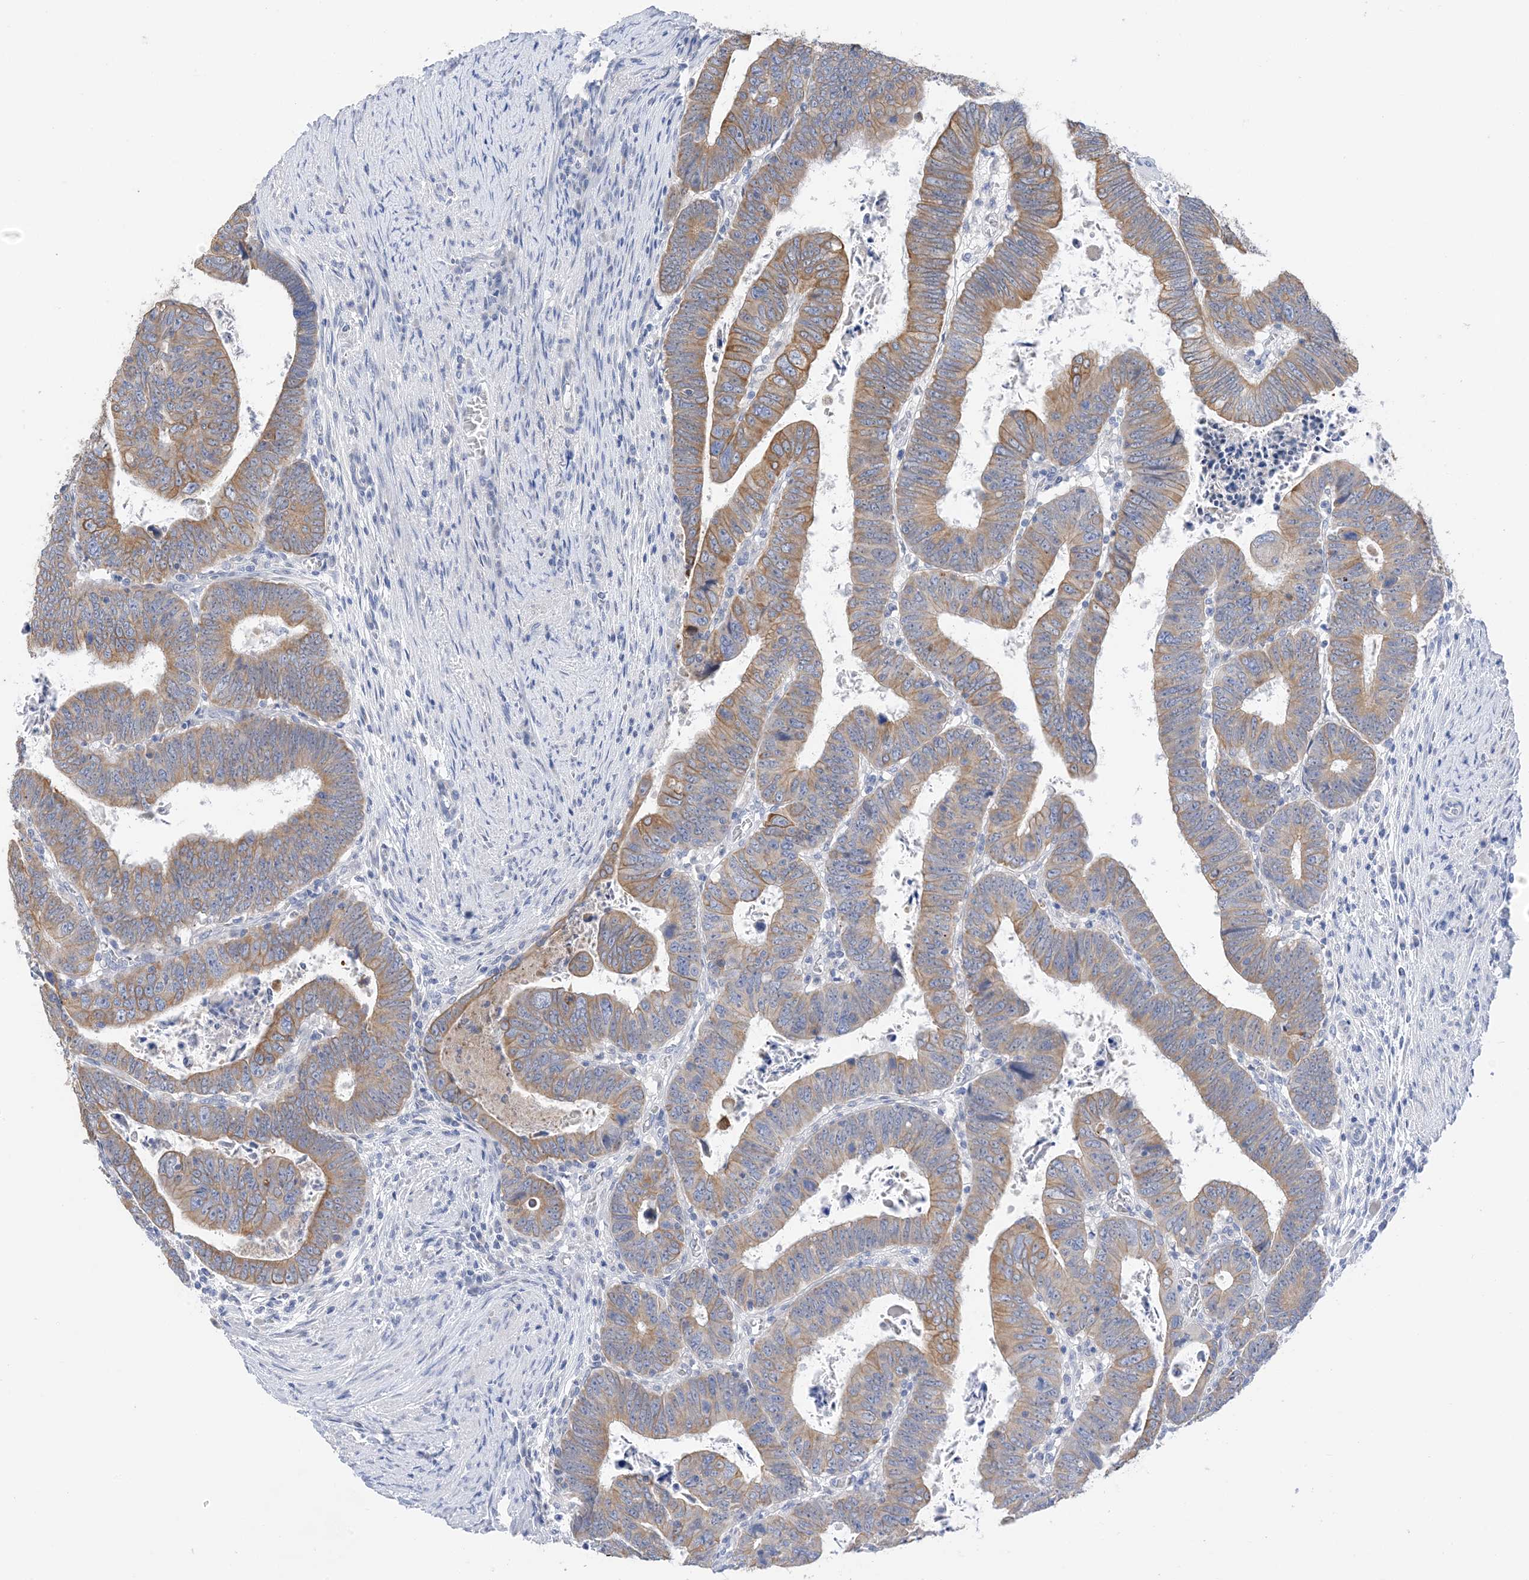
{"staining": {"intensity": "moderate", "quantity": ">75%", "location": "cytoplasmic/membranous"}, "tissue": "colorectal cancer", "cell_type": "Tumor cells", "image_type": "cancer", "snomed": [{"axis": "morphology", "description": "Normal tissue, NOS"}, {"axis": "morphology", "description": "Adenocarcinoma, NOS"}, {"axis": "topography", "description": "Rectum"}], "caption": "Colorectal cancer stained for a protein (brown) reveals moderate cytoplasmic/membranous positive positivity in approximately >75% of tumor cells.", "gene": "PLK4", "patient": {"sex": "female", "age": 65}}